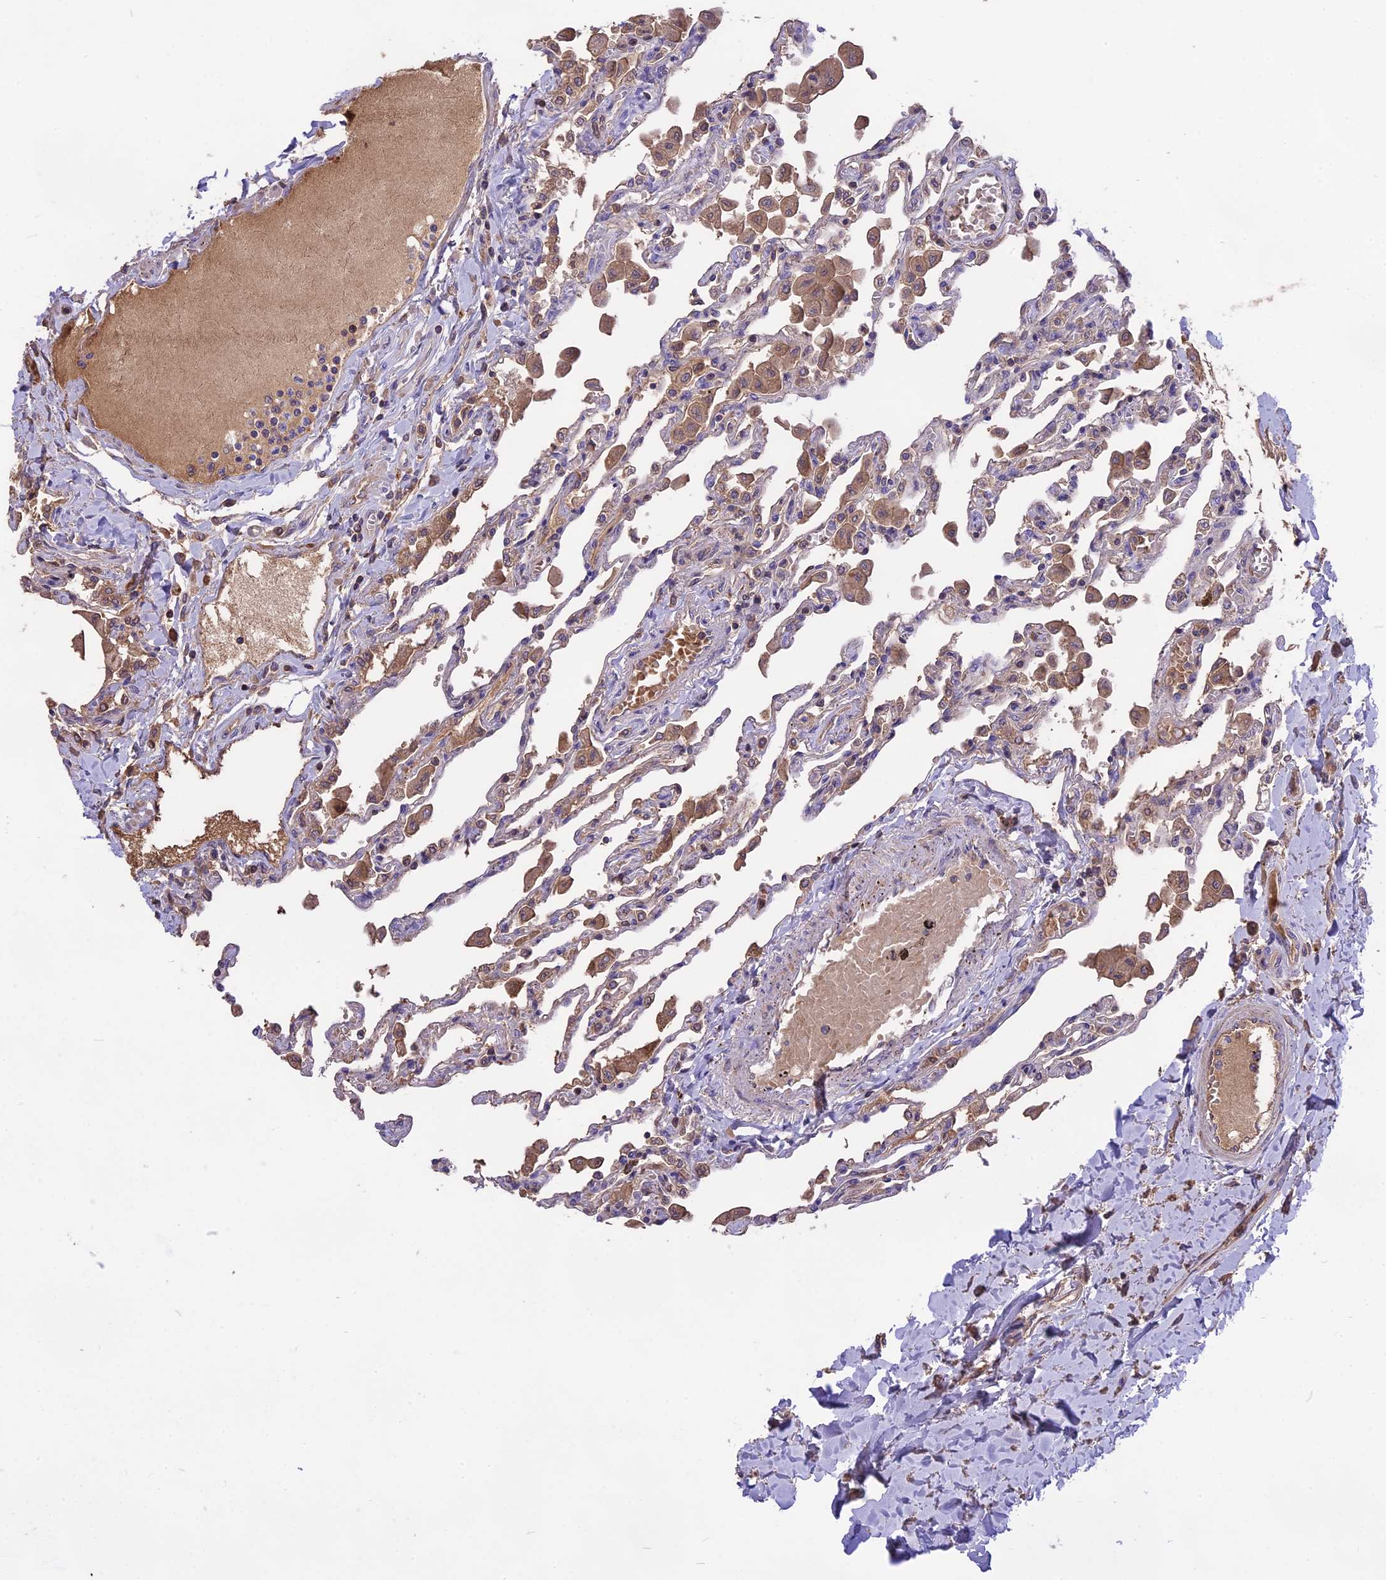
{"staining": {"intensity": "negative", "quantity": "none", "location": "none"}, "tissue": "lung", "cell_type": "Alveolar cells", "image_type": "normal", "snomed": [{"axis": "morphology", "description": "Normal tissue, NOS"}, {"axis": "topography", "description": "Bronchus"}, {"axis": "topography", "description": "Lung"}], "caption": "An image of human lung is negative for staining in alveolar cells. The staining is performed using DAB brown chromogen with nuclei counter-stained in using hematoxylin.", "gene": "NUDT8", "patient": {"sex": "female", "age": 49}}